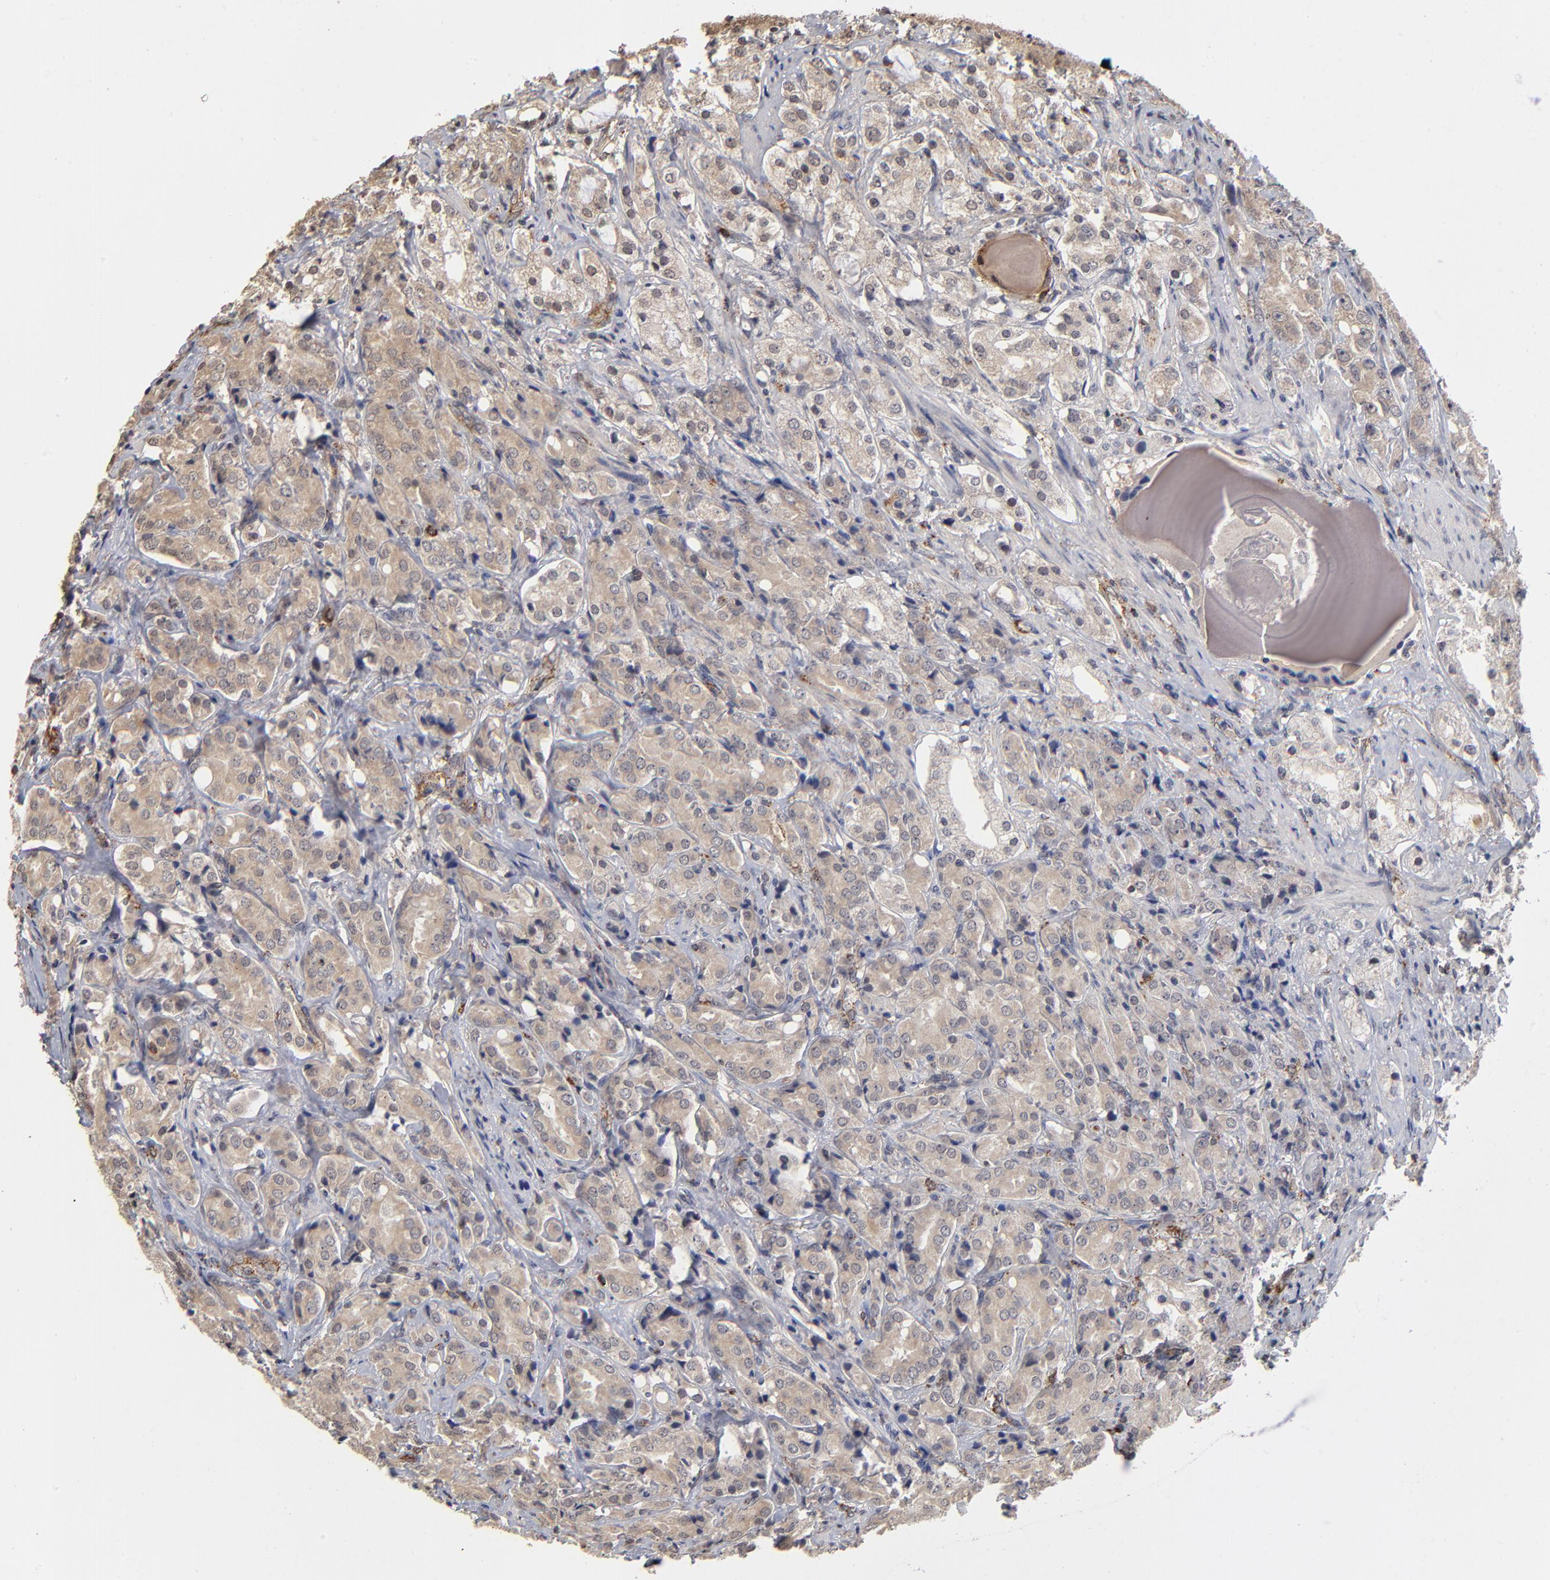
{"staining": {"intensity": "weak", "quantity": ">75%", "location": "cytoplasmic/membranous"}, "tissue": "prostate cancer", "cell_type": "Tumor cells", "image_type": "cancer", "snomed": [{"axis": "morphology", "description": "Adenocarcinoma, High grade"}, {"axis": "topography", "description": "Prostate"}], "caption": "A micrograph of human prostate high-grade adenocarcinoma stained for a protein exhibits weak cytoplasmic/membranous brown staining in tumor cells.", "gene": "ASB8", "patient": {"sex": "male", "age": 68}}